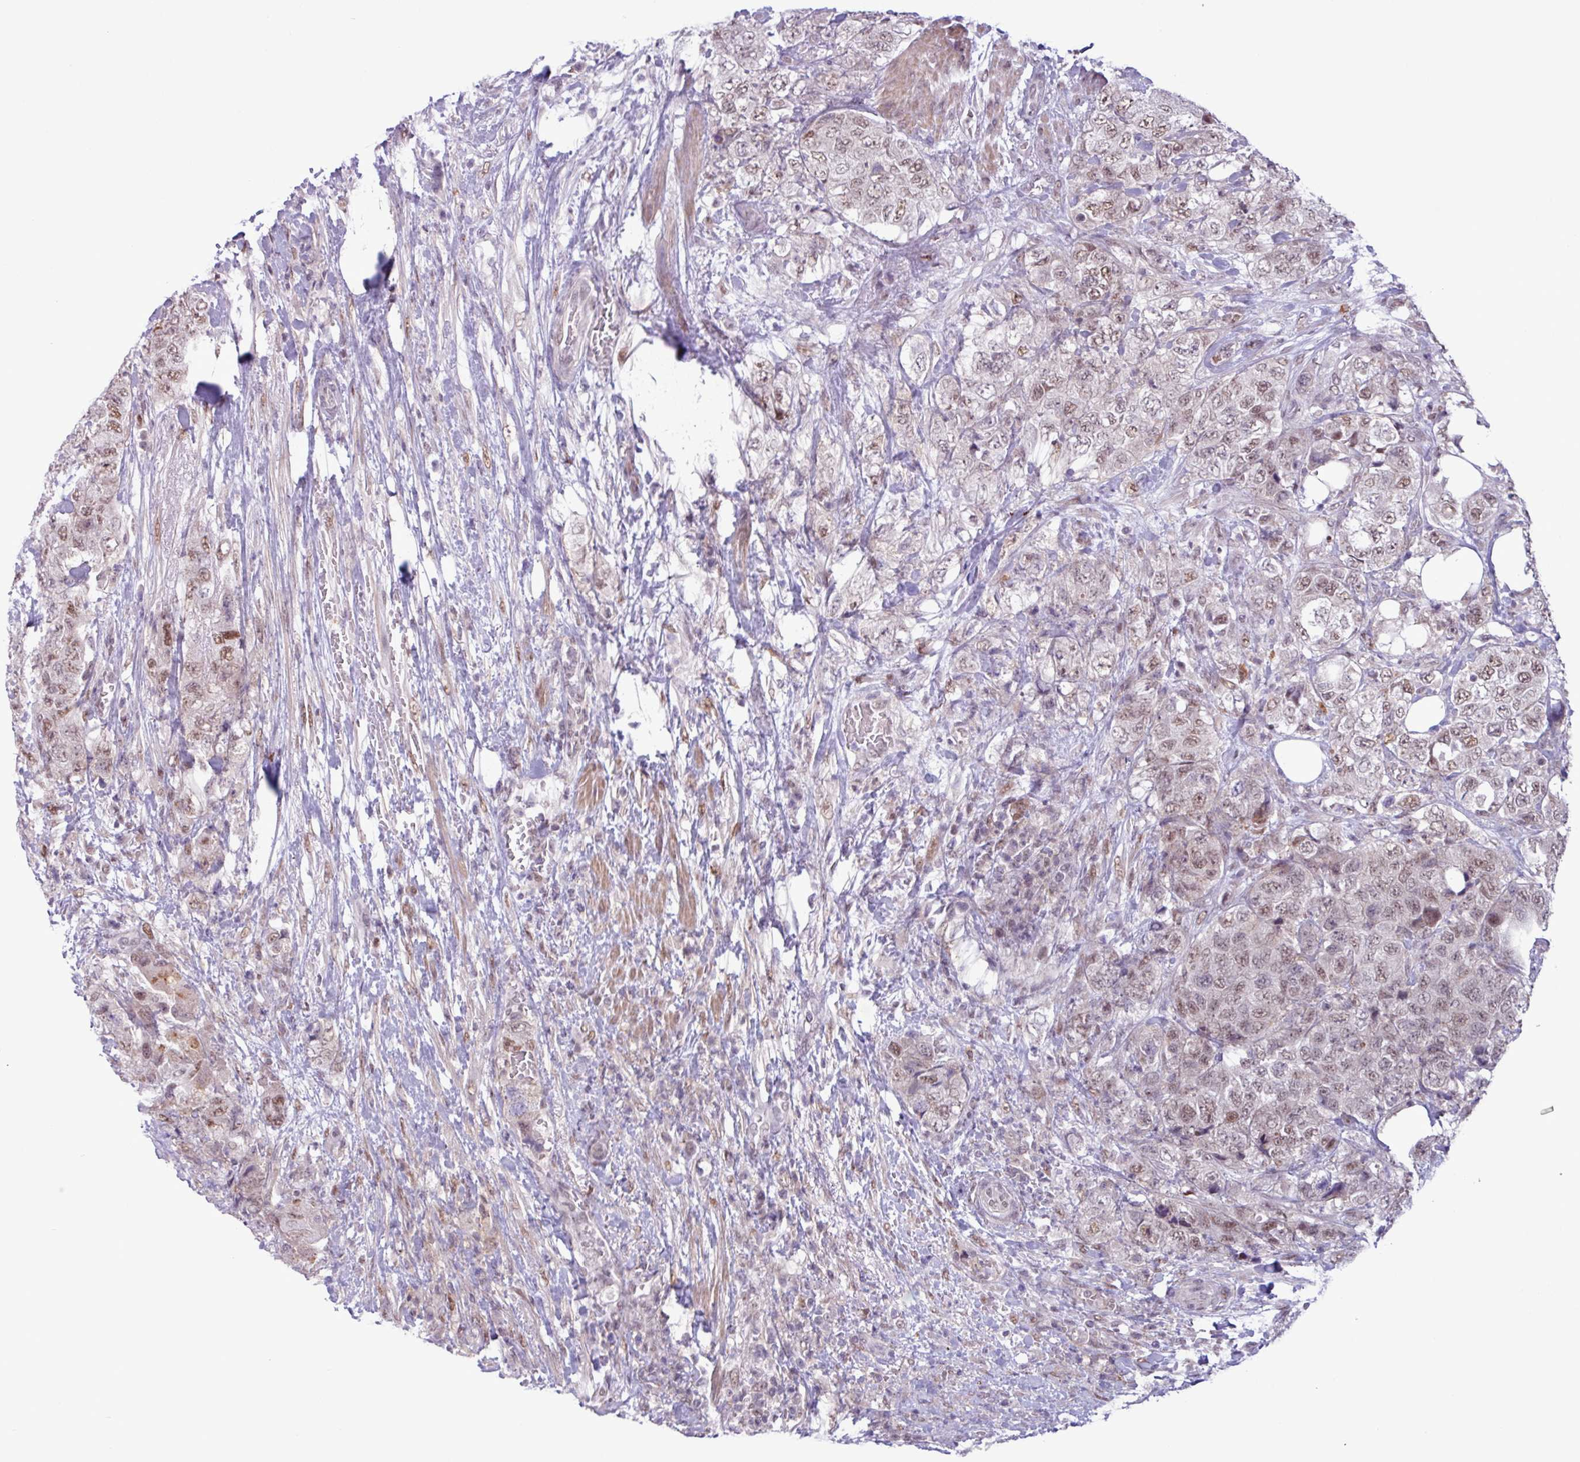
{"staining": {"intensity": "weak", "quantity": ">75%", "location": "nuclear"}, "tissue": "urothelial cancer", "cell_type": "Tumor cells", "image_type": "cancer", "snomed": [{"axis": "morphology", "description": "Urothelial carcinoma, High grade"}, {"axis": "topography", "description": "Urinary bladder"}], "caption": "Immunohistochemistry photomicrograph of neoplastic tissue: urothelial cancer stained using IHC demonstrates low levels of weak protein expression localized specifically in the nuclear of tumor cells, appearing as a nuclear brown color.", "gene": "NOTCH2", "patient": {"sex": "female", "age": 78}}